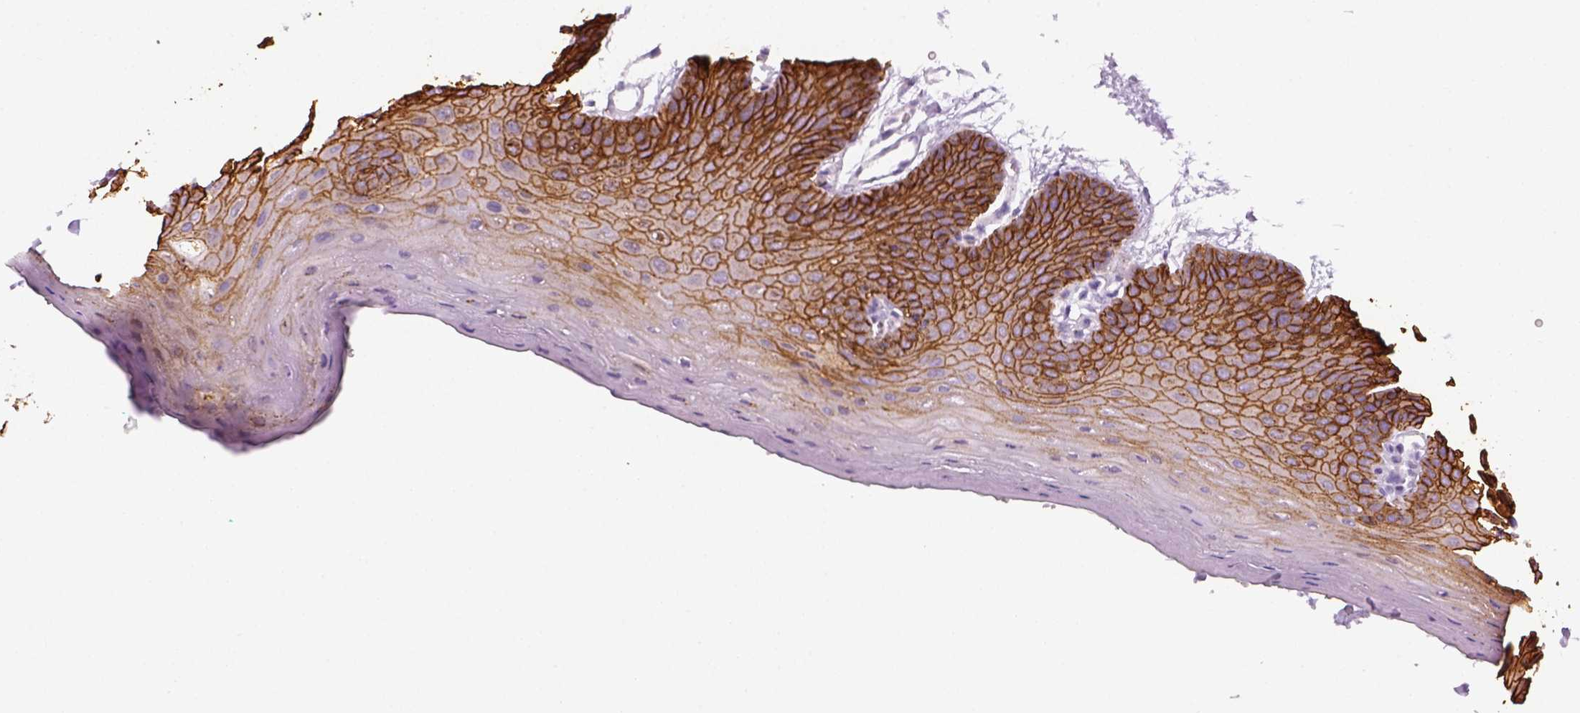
{"staining": {"intensity": "strong", "quantity": ">75%", "location": "cytoplasmic/membranous"}, "tissue": "oral mucosa", "cell_type": "Squamous epithelial cells", "image_type": "normal", "snomed": [{"axis": "morphology", "description": "Normal tissue, NOS"}, {"axis": "morphology", "description": "Squamous cell carcinoma, NOS"}, {"axis": "topography", "description": "Oral tissue"}, {"axis": "topography", "description": "Head-Neck"}], "caption": "This micrograph shows unremarkable oral mucosa stained with immunohistochemistry (IHC) to label a protein in brown. The cytoplasmic/membranous of squamous epithelial cells show strong positivity for the protein. Nuclei are counter-stained blue.", "gene": "AQP3", "patient": {"sex": "female", "age": 50}}